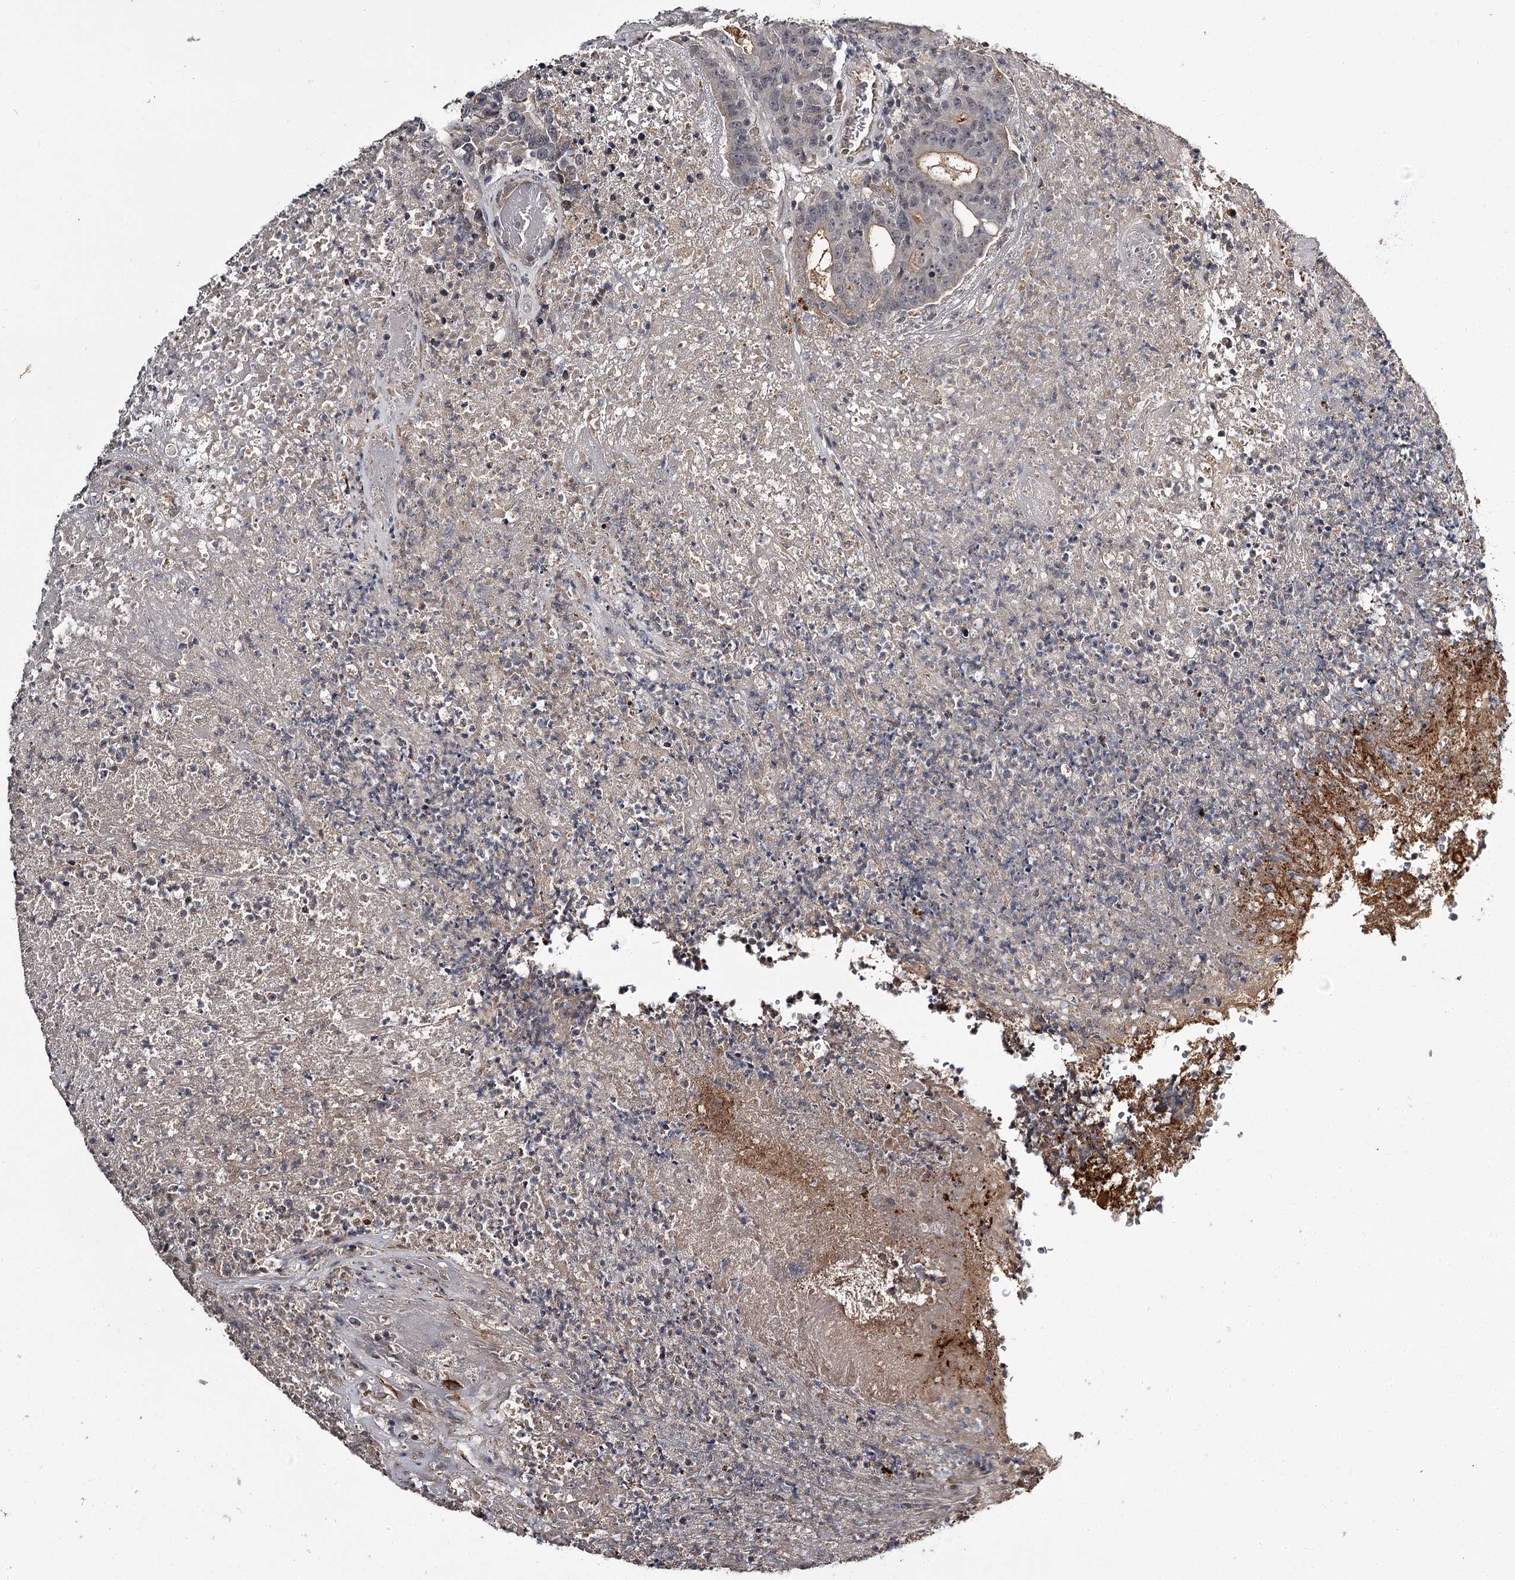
{"staining": {"intensity": "moderate", "quantity": "<25%", "location": "cytoplasmic/membranous"}, "tissue": "colorectal cancer", "cell_type": "Tumor cells", "image_type": "cancer", "snomed": [{"axis": "morphology", "description": "Adenocarcinoma, NOS"}, {"axis": "topography", "description": "Colon"}], "caption": "A high-resolution photomicrograph shows immunohistochemistry staining of colorectal cancer (adenocarcinoma), which exhibits moderate cytoplasmic/membranous positivity in approximately <25% of tumor cells. The protein is stained brown, and the nuclei are stained in blue (DAB IHC with brightfield microscopy, high magnification).", "gene": "CWF19L2", "patient": {"sex": "female", "age": 75}}